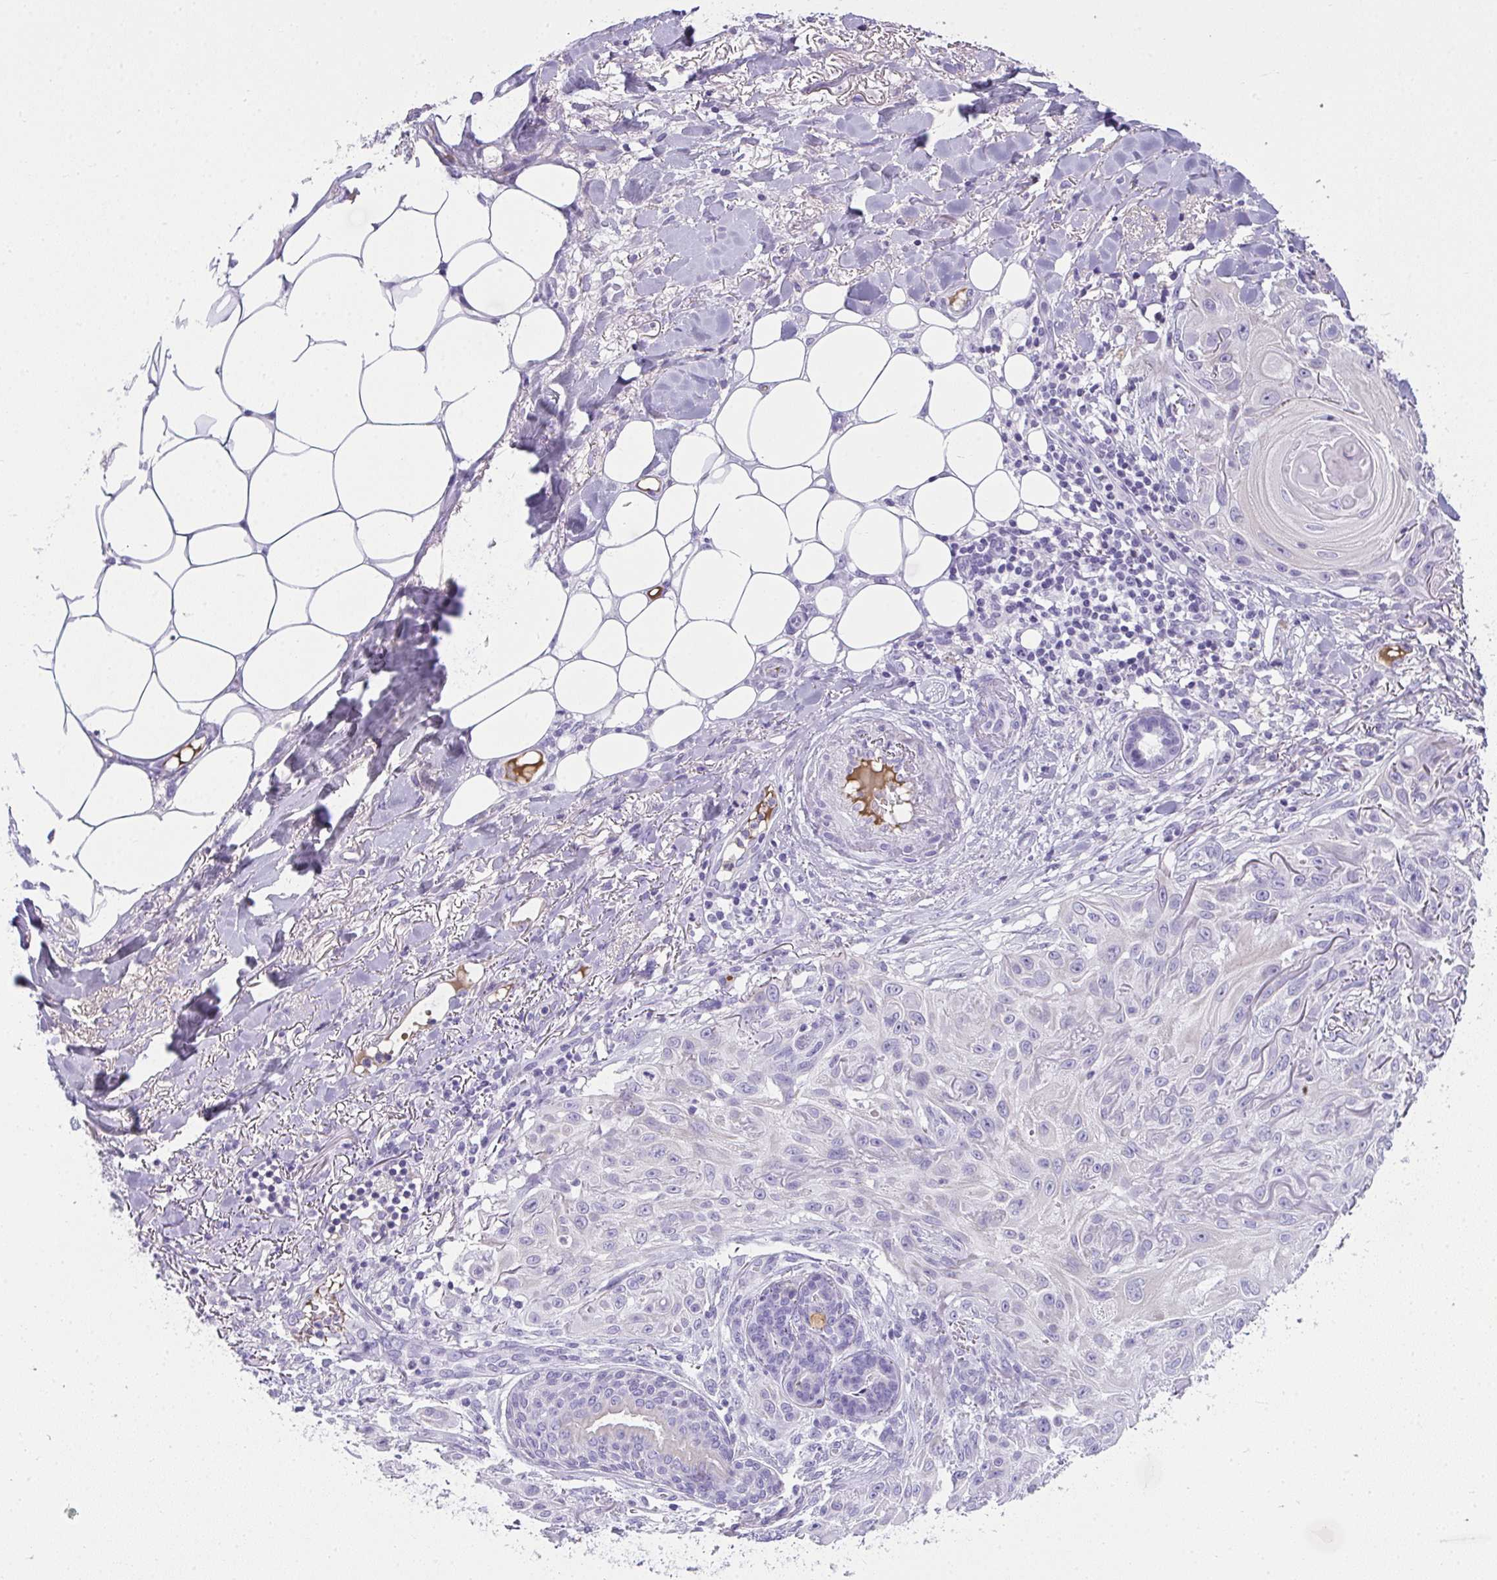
{"staining": {"intensity": "negative", "quantity": "none", "location": "none"}, "tissue": "skin cancer", "cell_type": "Tumor cells", "image_type": "cancer", "snomed": [{"axis": "morphology", "description": "Squamous cell carcinoma, NOS"}, {"axis": "topography", "description": "Skin"}], "caption": "Squamous cell carcinoma (skin) was stained to show a protein in brown. There is no significant positivity in tumor cells.", "gene": "ZSWIM3", "patient": {"sex": "female", "age": 91}}